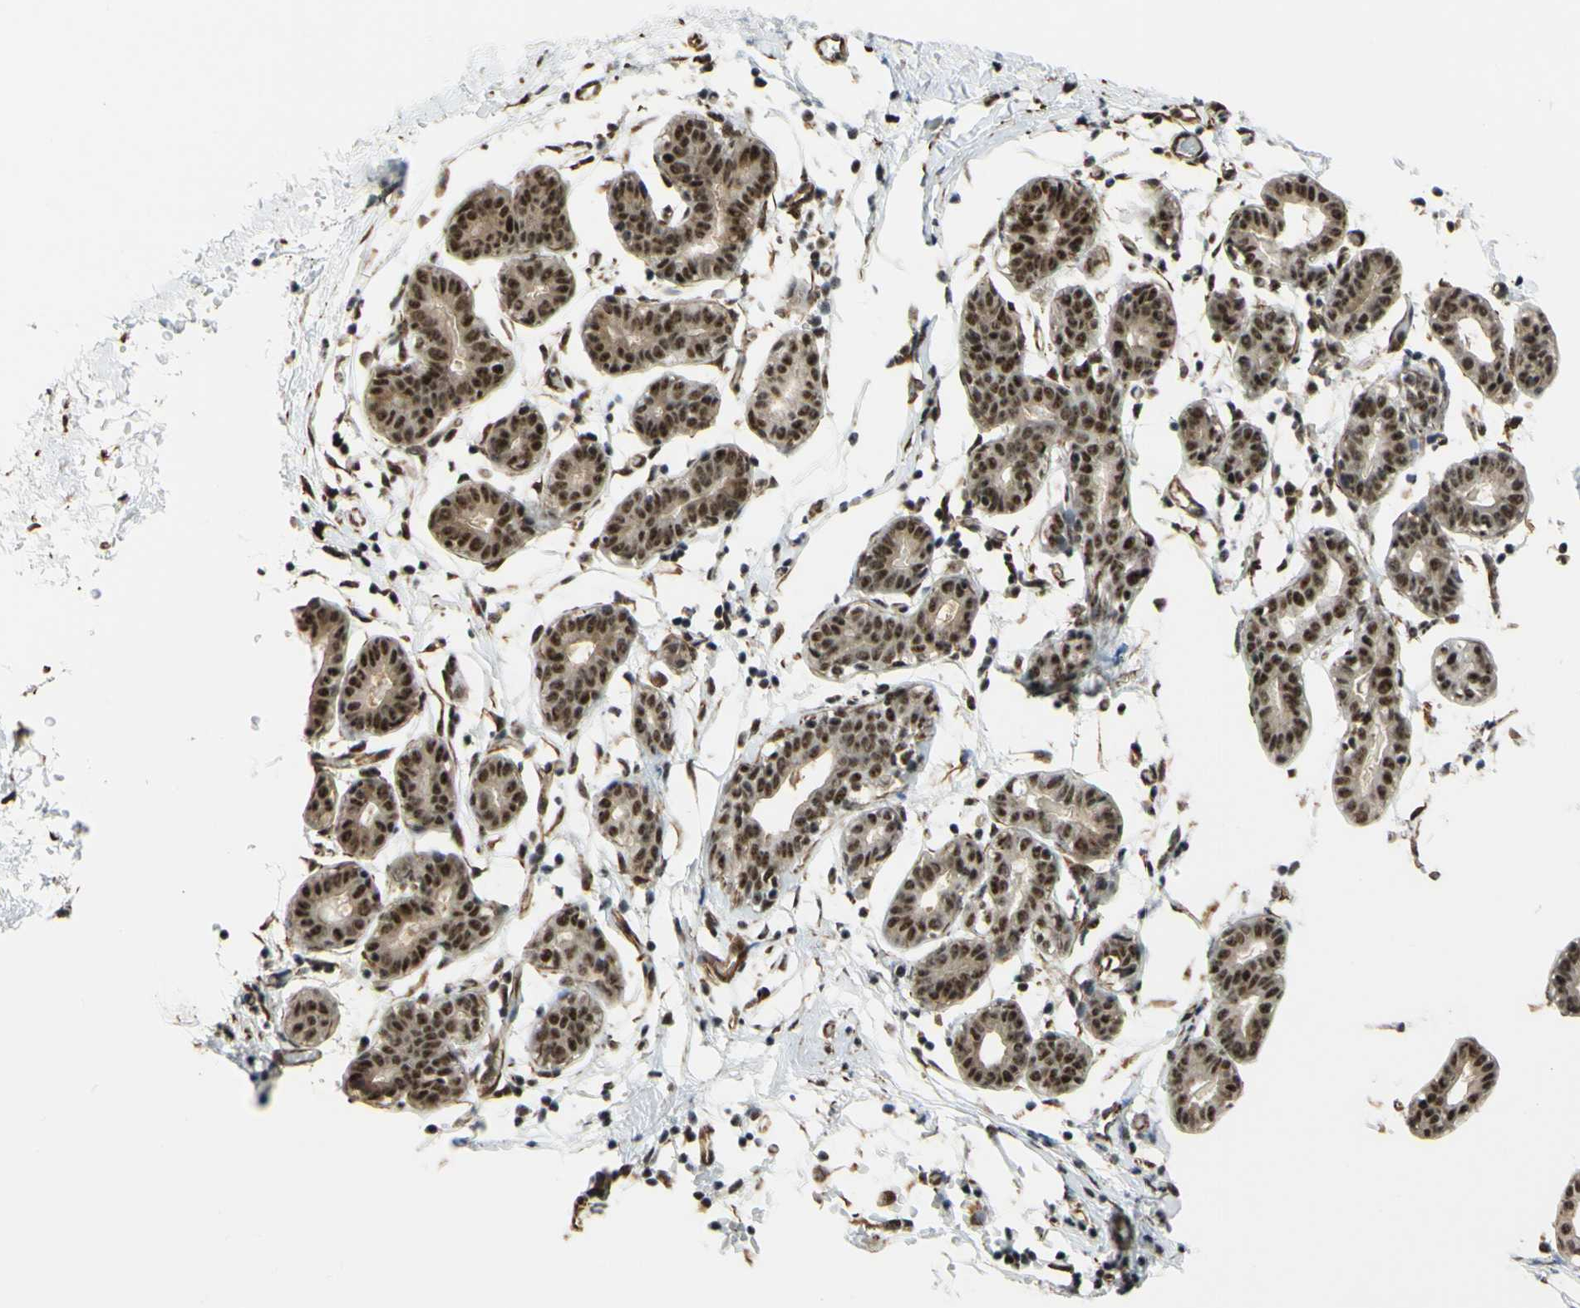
{"staining": {"intensity": "moderate", "quantity": ">75%", "location": "cytoplasmic/membranous,nuclear"}, "tissue": "breast", "cell_type": "Adipocytes", "image_type": "normal", "snomed": [{"axis": "morphology", "description": "Normal tissue, NOS"}, {"axis": "topography", "description": "Breast"}], "caption": "IHC photomicrograph of normal breast: human breast stained using IHC shows medium levels of moderate protein expression localized specifically in the cytoplasmic/membranous,nuclear of adipocytes, appearing as a cytoplasmic/membranous,nuclear brown color.", "gene": "SAP18", "patient": {"sex": "female", "age": 27}}